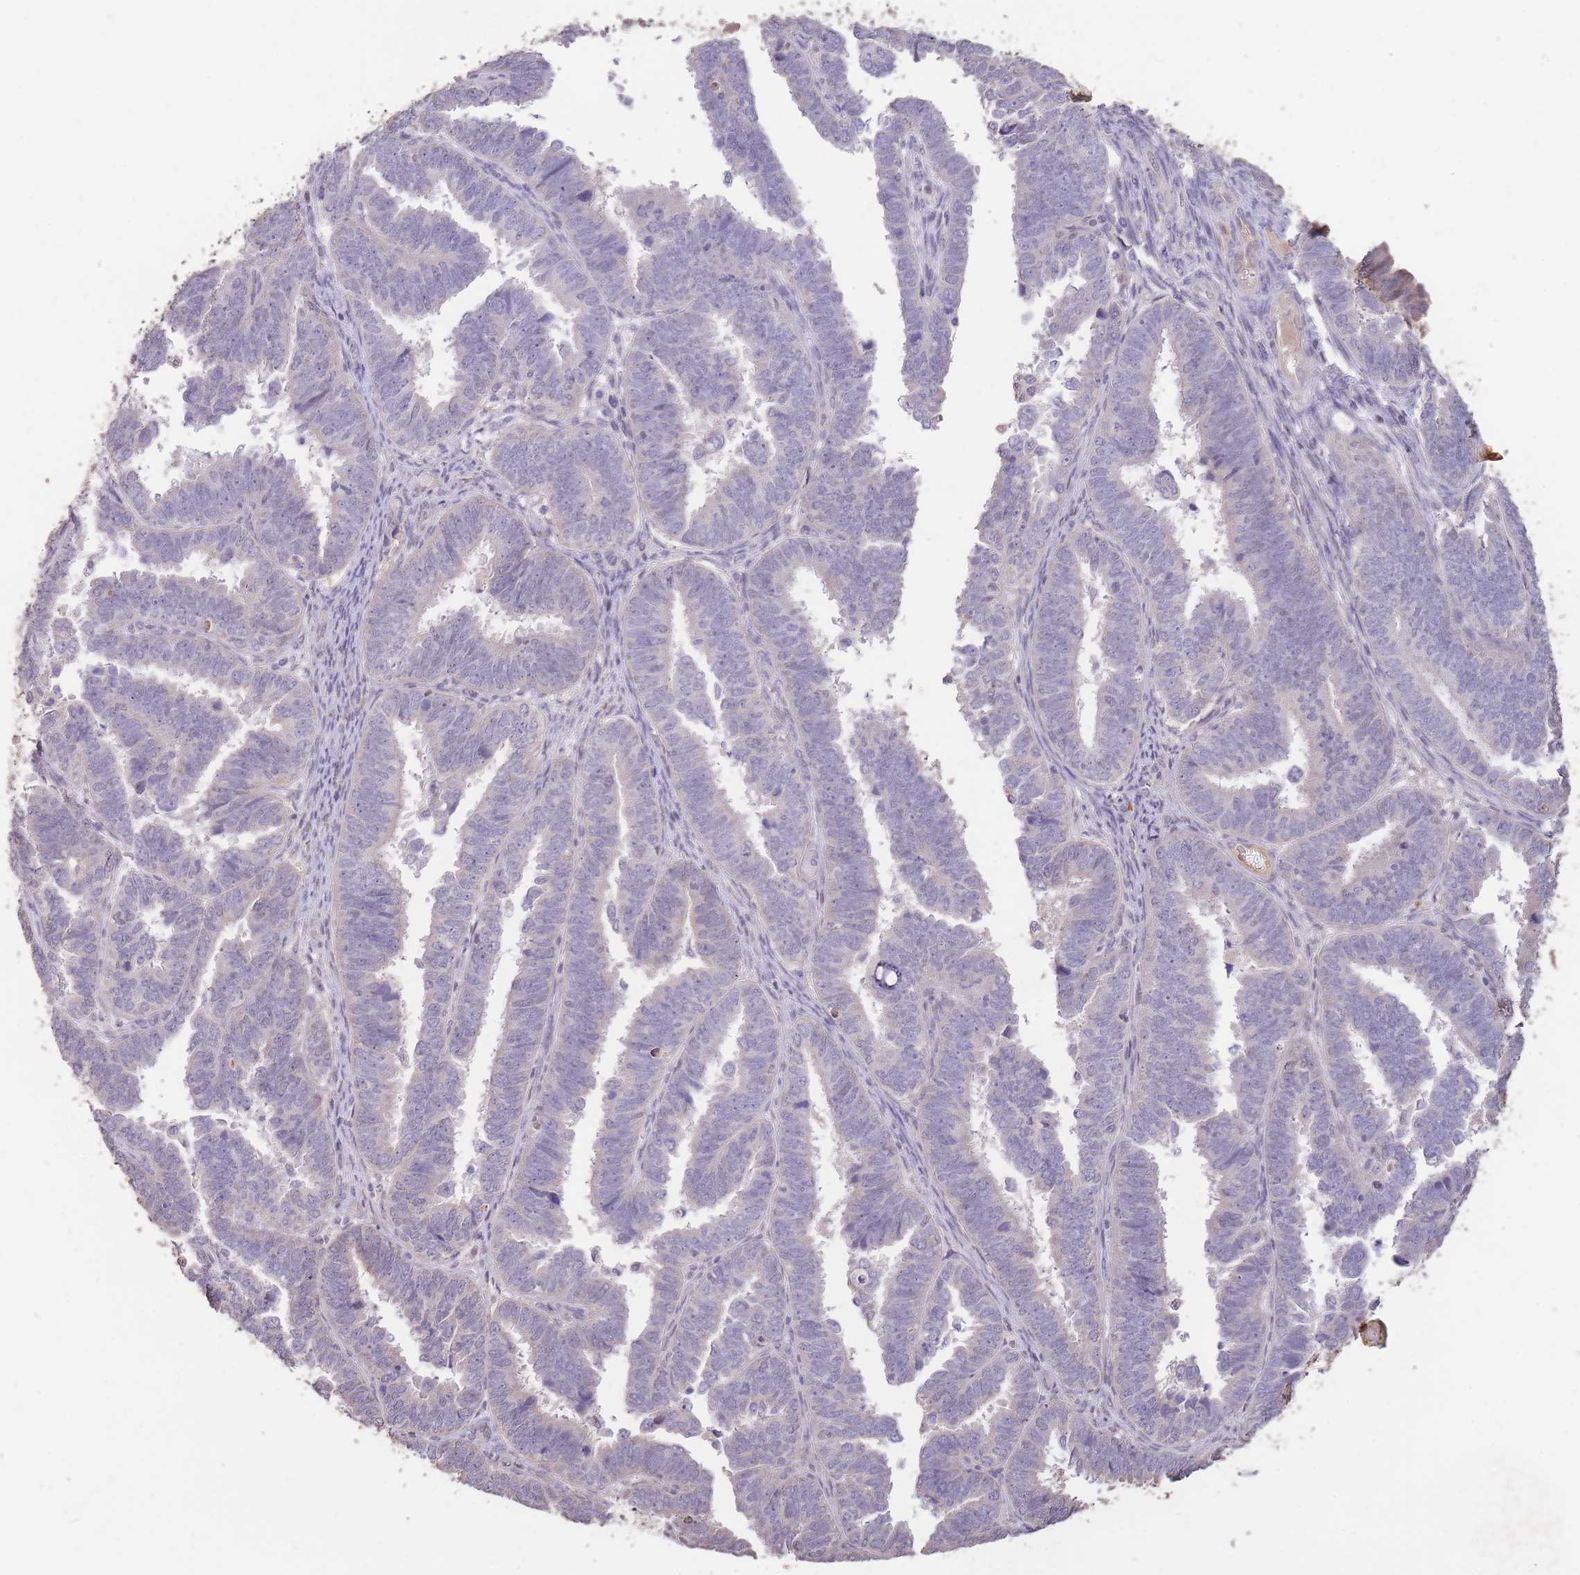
{"staining": {"intensity": "negative", "quantity": "none", "location": "none"}, "tissue": "endometrial cancer", "cell_type": "Tumor cells", "image_type": "cancer", "snomed": [{"axis": "morphology", "description": "Adenocarcinoma, NOS"}, {"axis": "topography", "description": "Endometrium"}], "caption": "Endometrial cancer was stained to show a protein in brown. There is no significant expression in tumor cells.", "gene": "RGS14", "patient": {"sex": "female", "age": 75}}